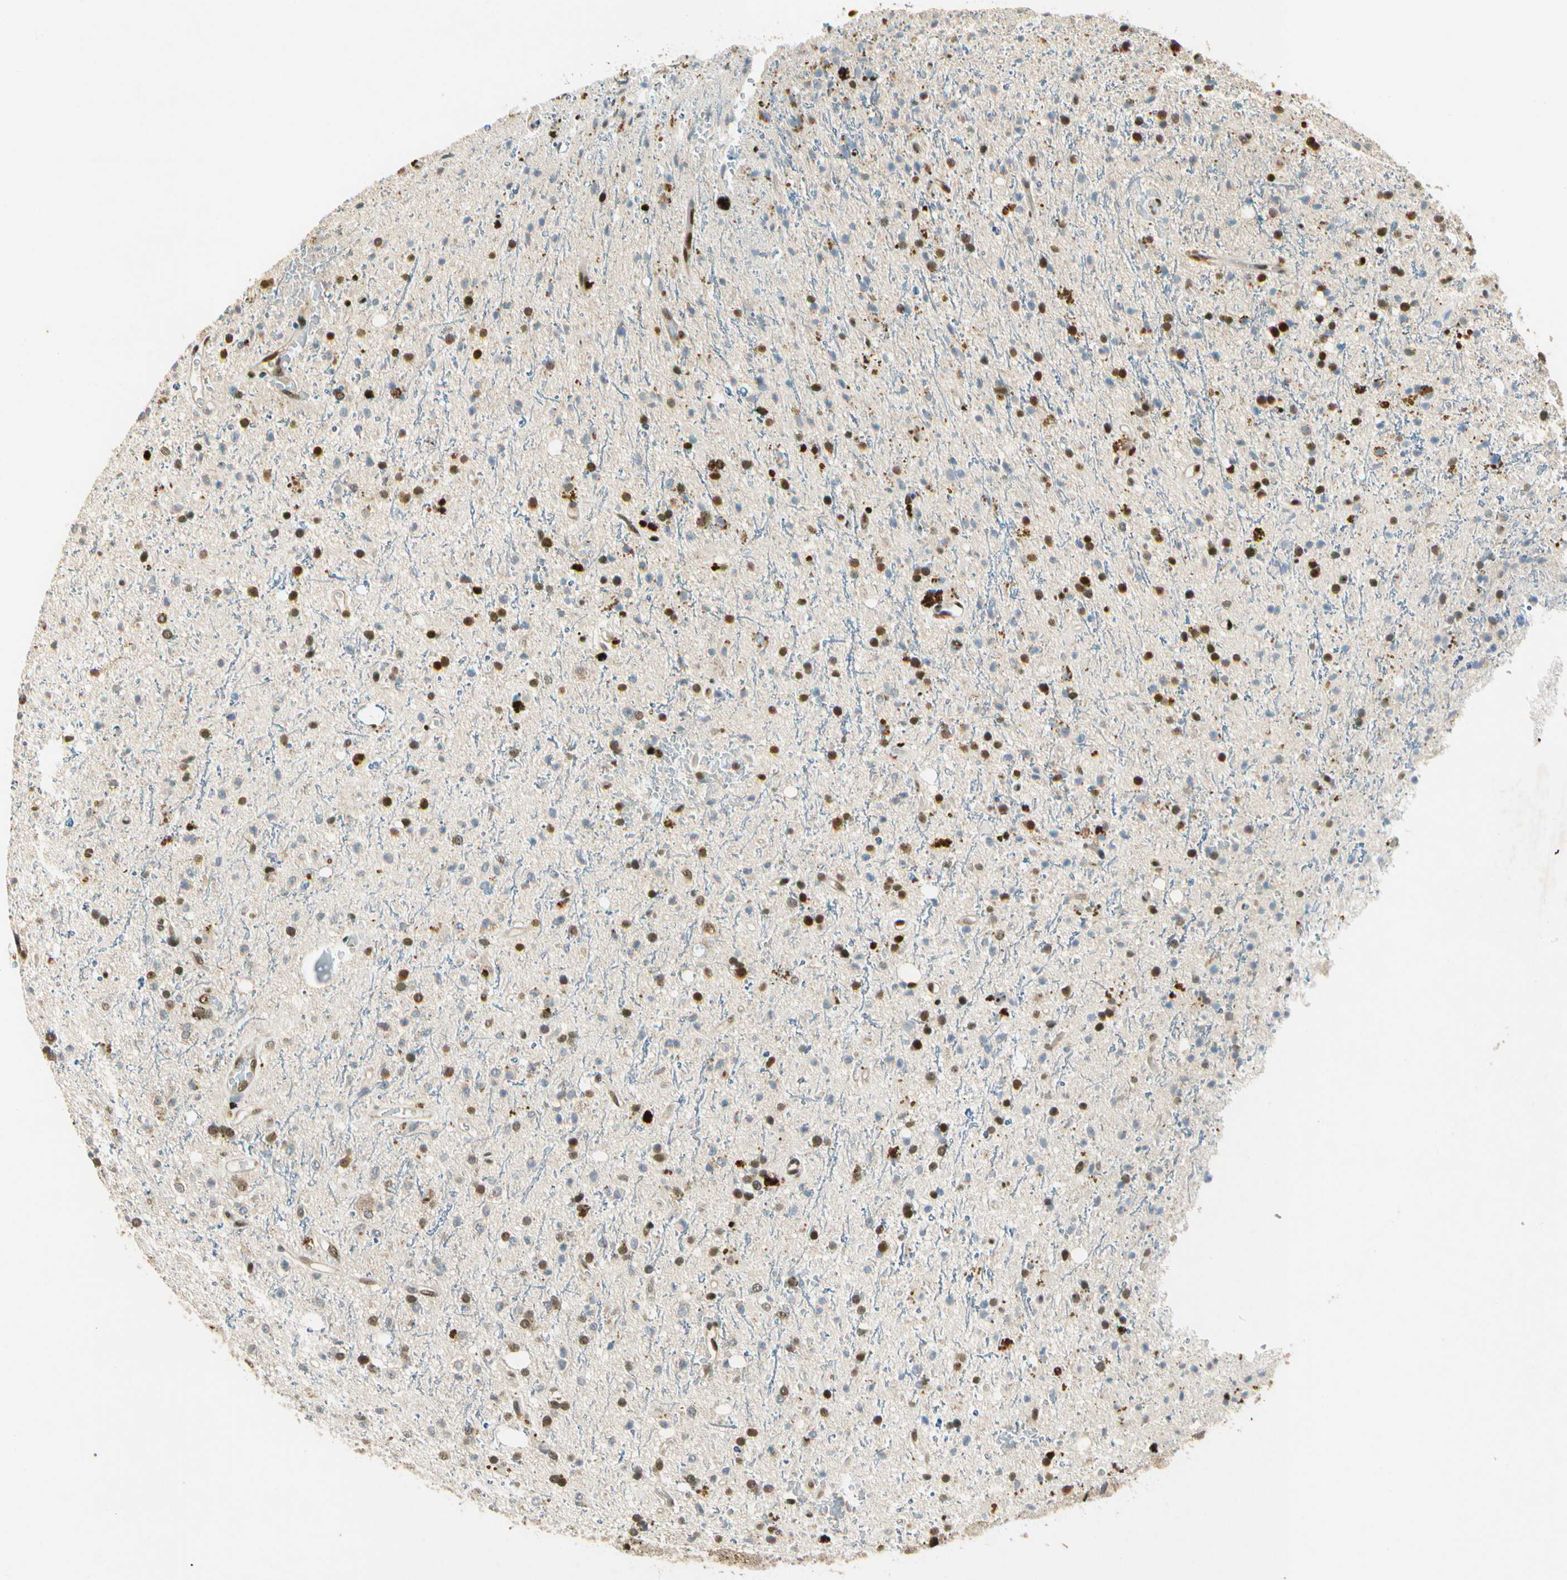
{"staining": {"intensity": "weak", "quantity": ">75%", "location": "cytoplasmic/membranous,nuclear"}, "tissue": "glioma", "cell_type": "Tumor cells", "image_type": "cancer", "snomed": [{"axis": "morphology", "description": "Glioma, malignant, High grade"}, {"axis": "topography", "description": "Brain"}], "caption": "A photomicrograph of human malignant glioma (high-grade) stained for a protein demonstrates weak cytoplasmic/membranous and nuclear brown staining in tumor cells. The protein is shown in brown color, while the nuclei are stained blue.", "gene": "EIF1AX", "patient": {"sex": "male", "age": 47}}